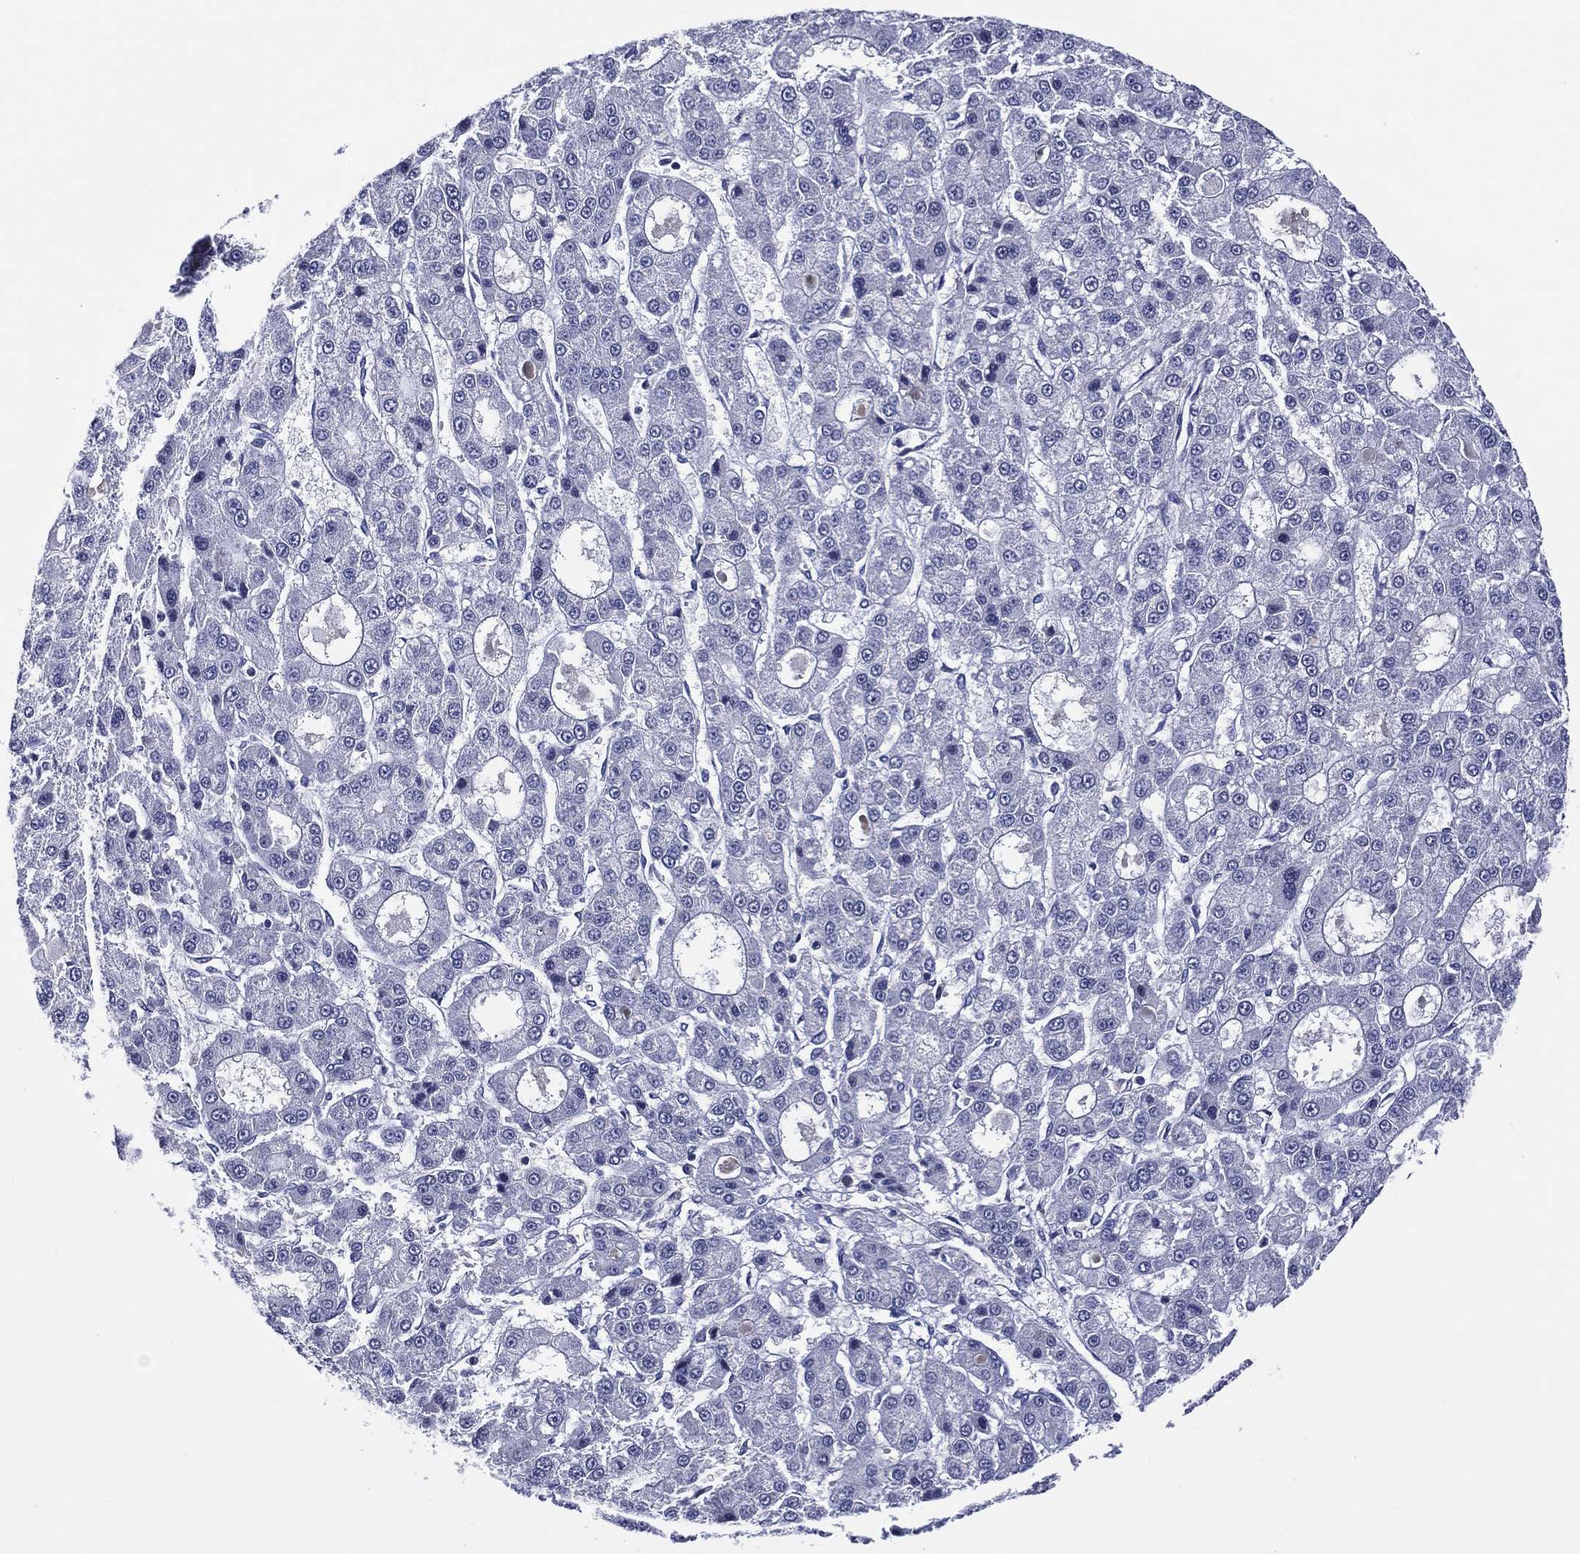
{"staining": {"intensity": "negative", "quantity": "none", "location": "none"}, "tissue": "liver cancer", "cell_type": "Tumor cells", "image_type": "cancer", "snomed": [{"axis": "morphology", "description": "Carcinoma, Hepatocellular, NOS"}, {"axis": "topography", "description": "Liver"}], "caption": "Immunohistochemistry (IHC) micrograph of neoplastic tissue: liver cancer (hepatocellular carcinoma) stained with DAB shows no significant protein staining in tumor cells.", "gene": "TRIM31", "patient": {"sex": "male", "age": 70}}